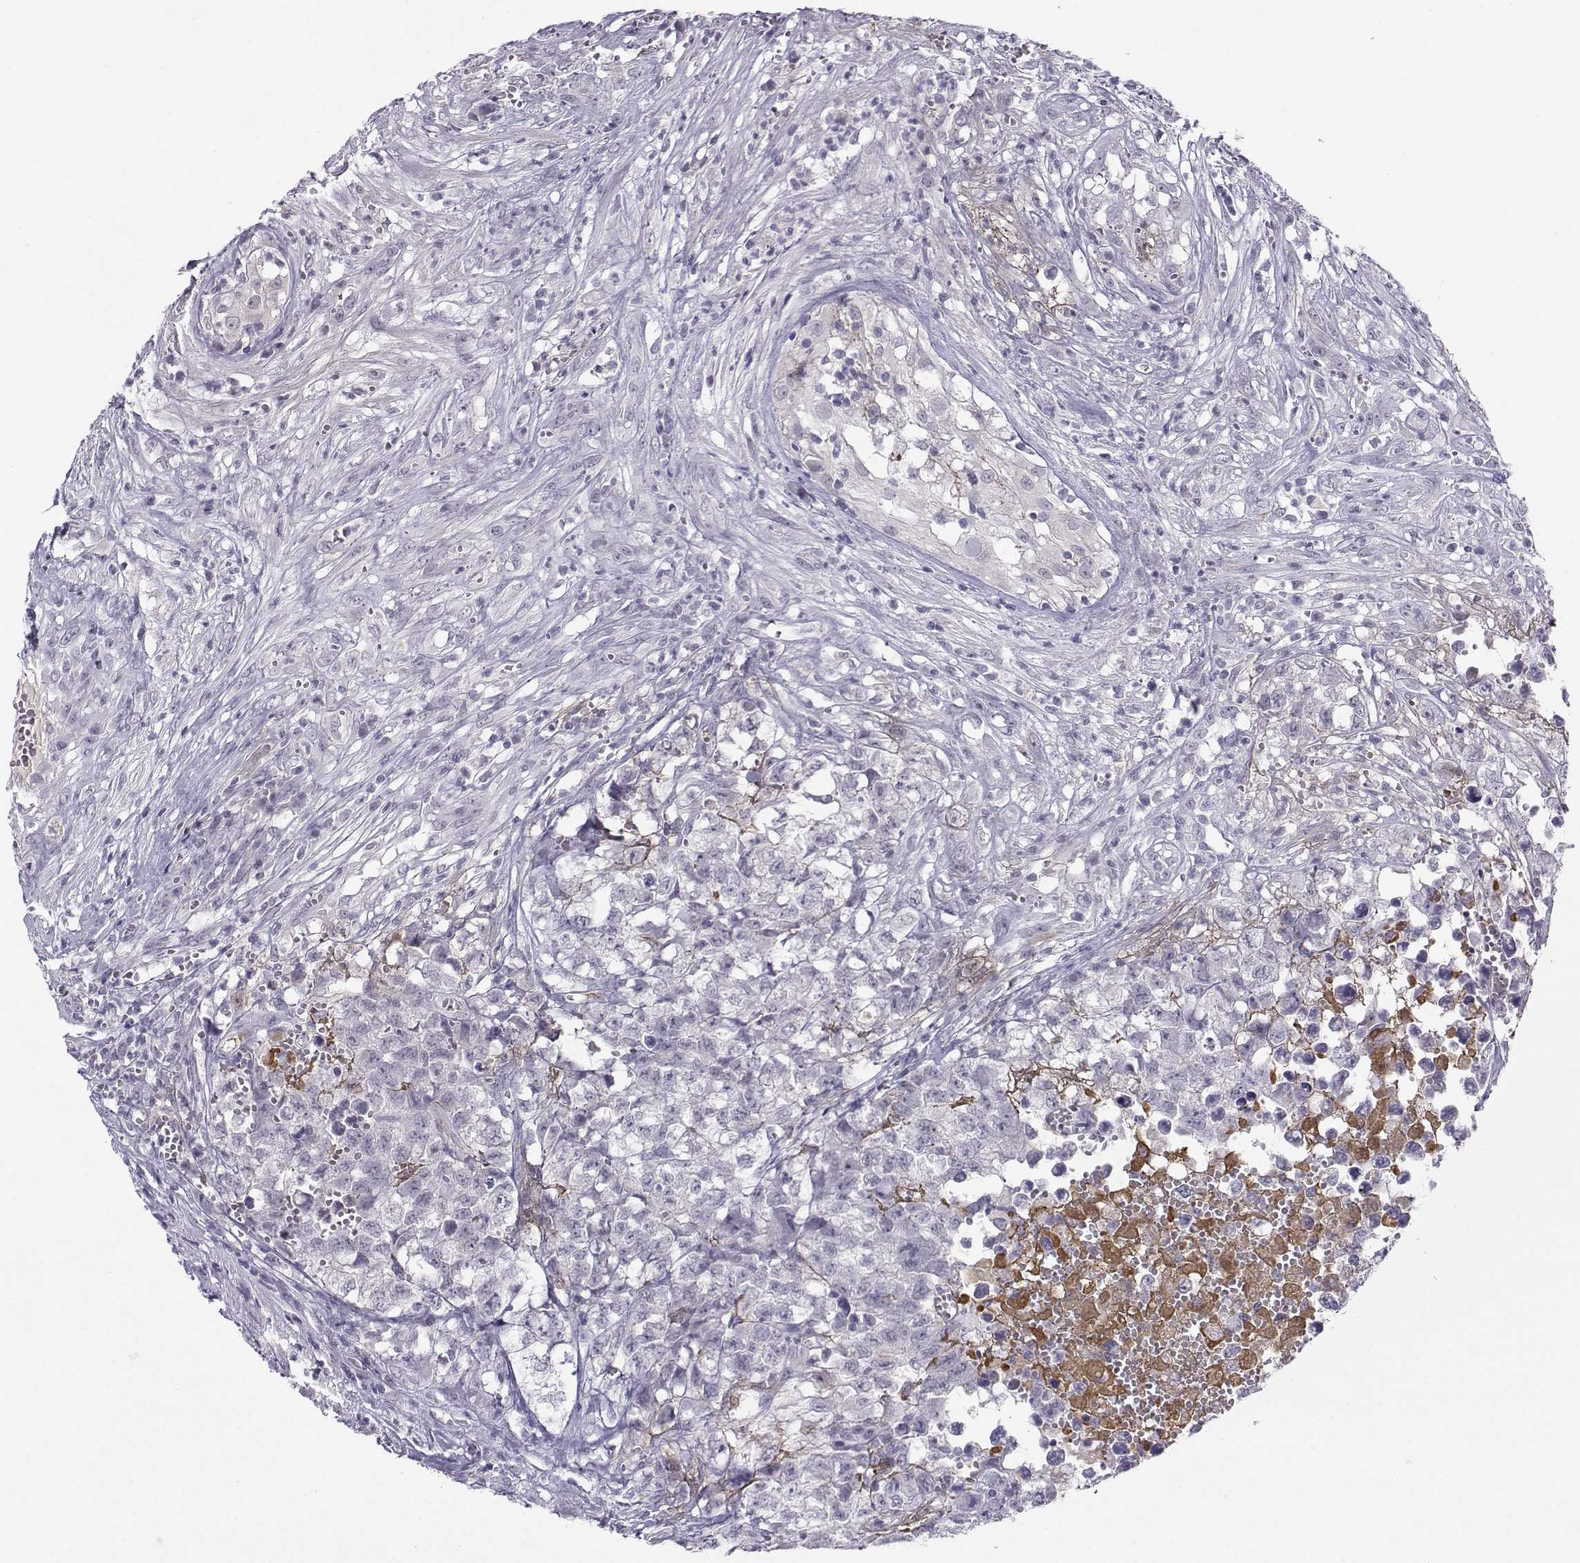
{"staining": {"intensity": "negative", "quantity": "none", "location": "none"}, "tissue": "testis cancer", "cell_type": "Tumor cells", "image_type": "cancer", "snomed": [{"axis": "morphology", "description": "Seminoma, NOS"}, {"axis": "morphology", "description": "Carcinoma, Embryonal, NOS"}, {"axis": "topography", "description": "Testis"}], "caption": "This is a photomicrograph of immunohistochemistry staining of testis cancer (embryonal carcinoma), which shows no expression in tumor cells. (DAB (3,3'-diaminobenzidine) immunohistochemistry, high magnification).", "gene": "LHX1", "patient": {"sex": "male", "age": 22}}